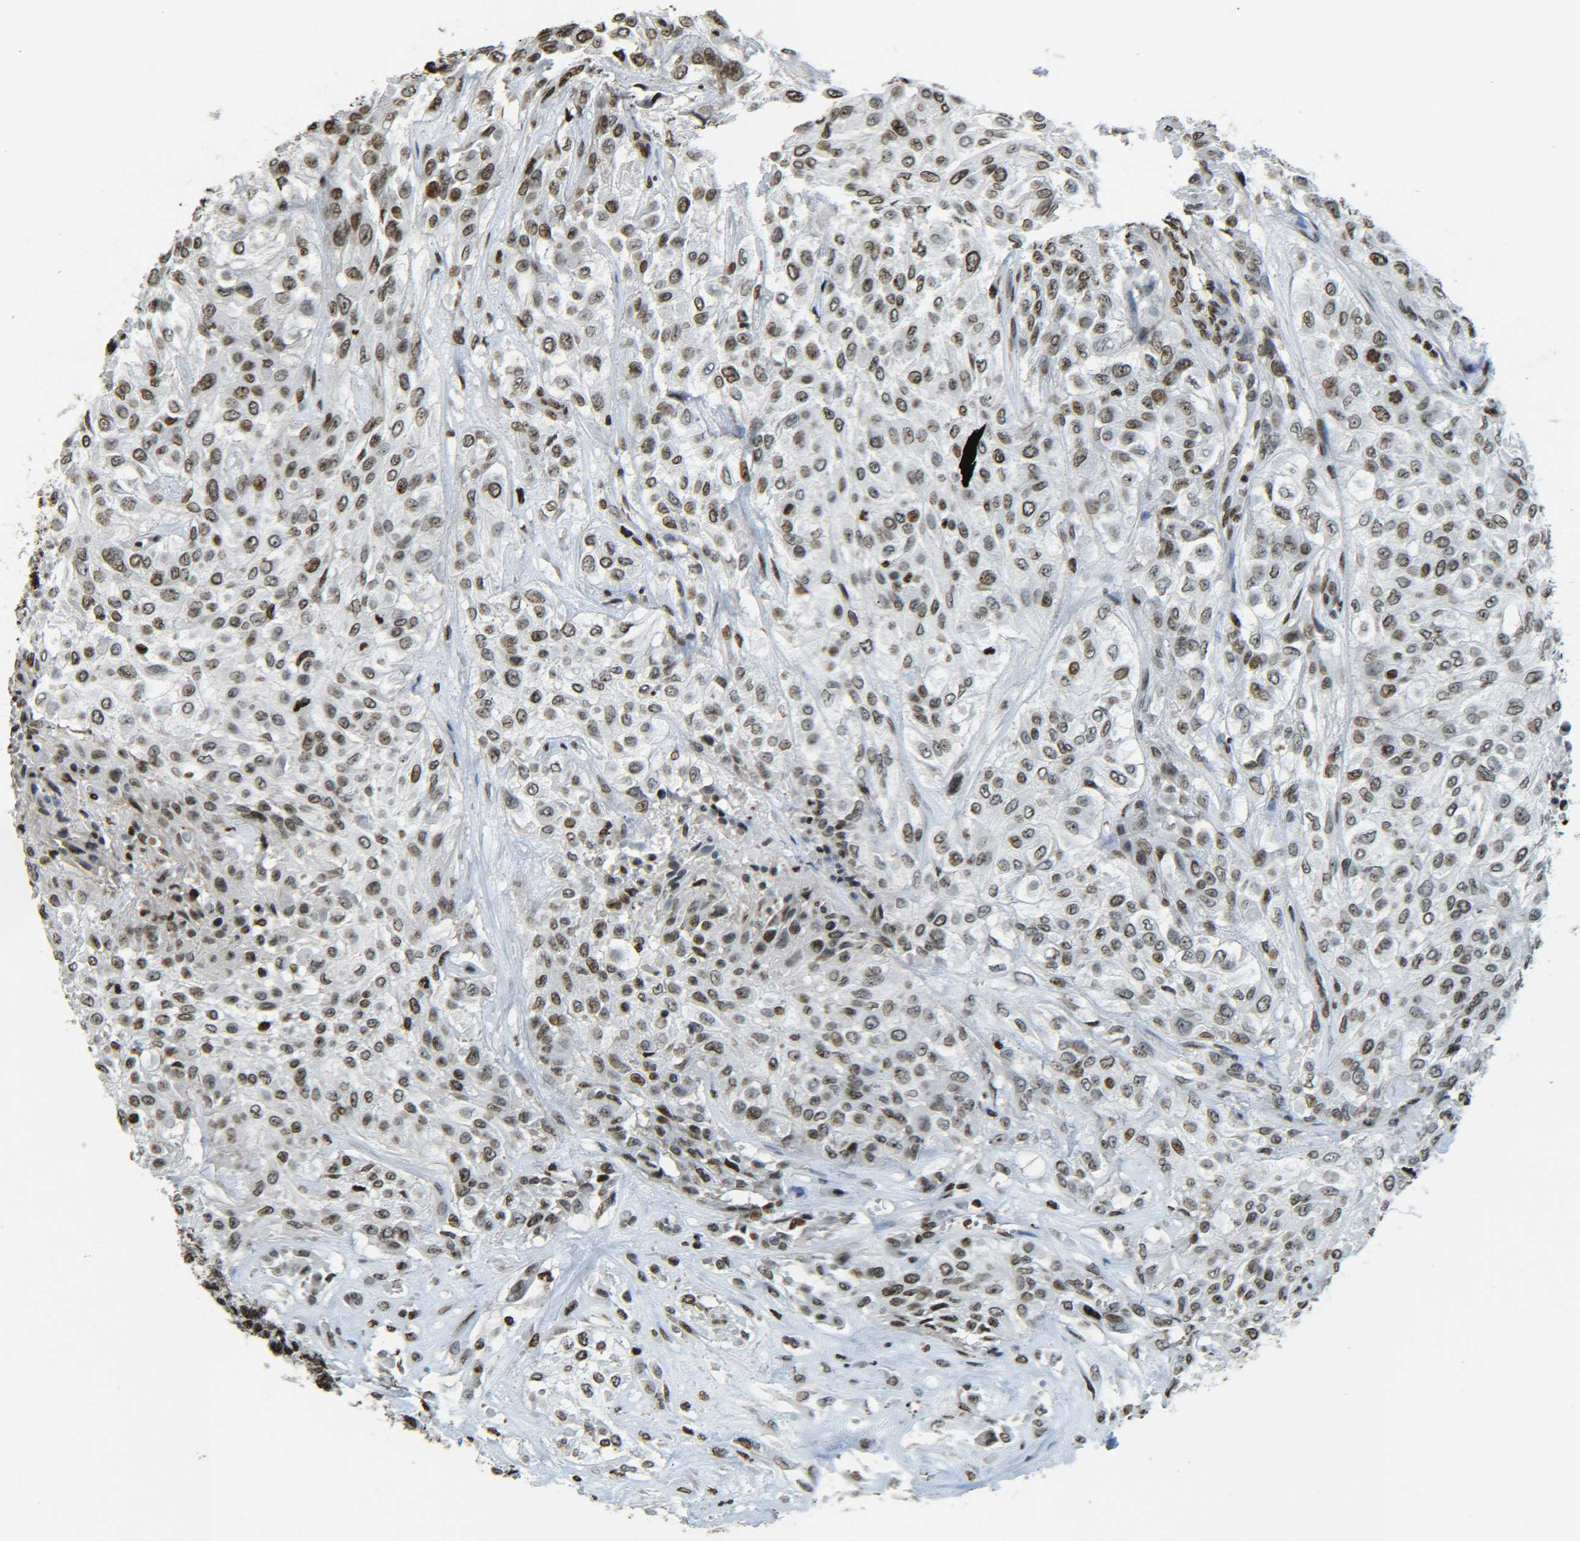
{"staining": {"intensity": "moderate", "quantity": ">75%", "location": "nuclear"}, "tissue": "urothelial cancer", "cell_type": "Tumor cells", "image_type": "cancer", "snomed": [{"axis": "morphology", "description": "Urothelial carcinoma, High grade"}, {"axis": "topography", "description": "Urinary bladder"}], "caption": "Urothelial cancer stained with DAB immunohistochemistry (IHC) displays medium levels of moderate nuclear positivity in about >75% of tumor cells.", "gene": "H4C16", "patient": {"sex": "male", "age": 57}}